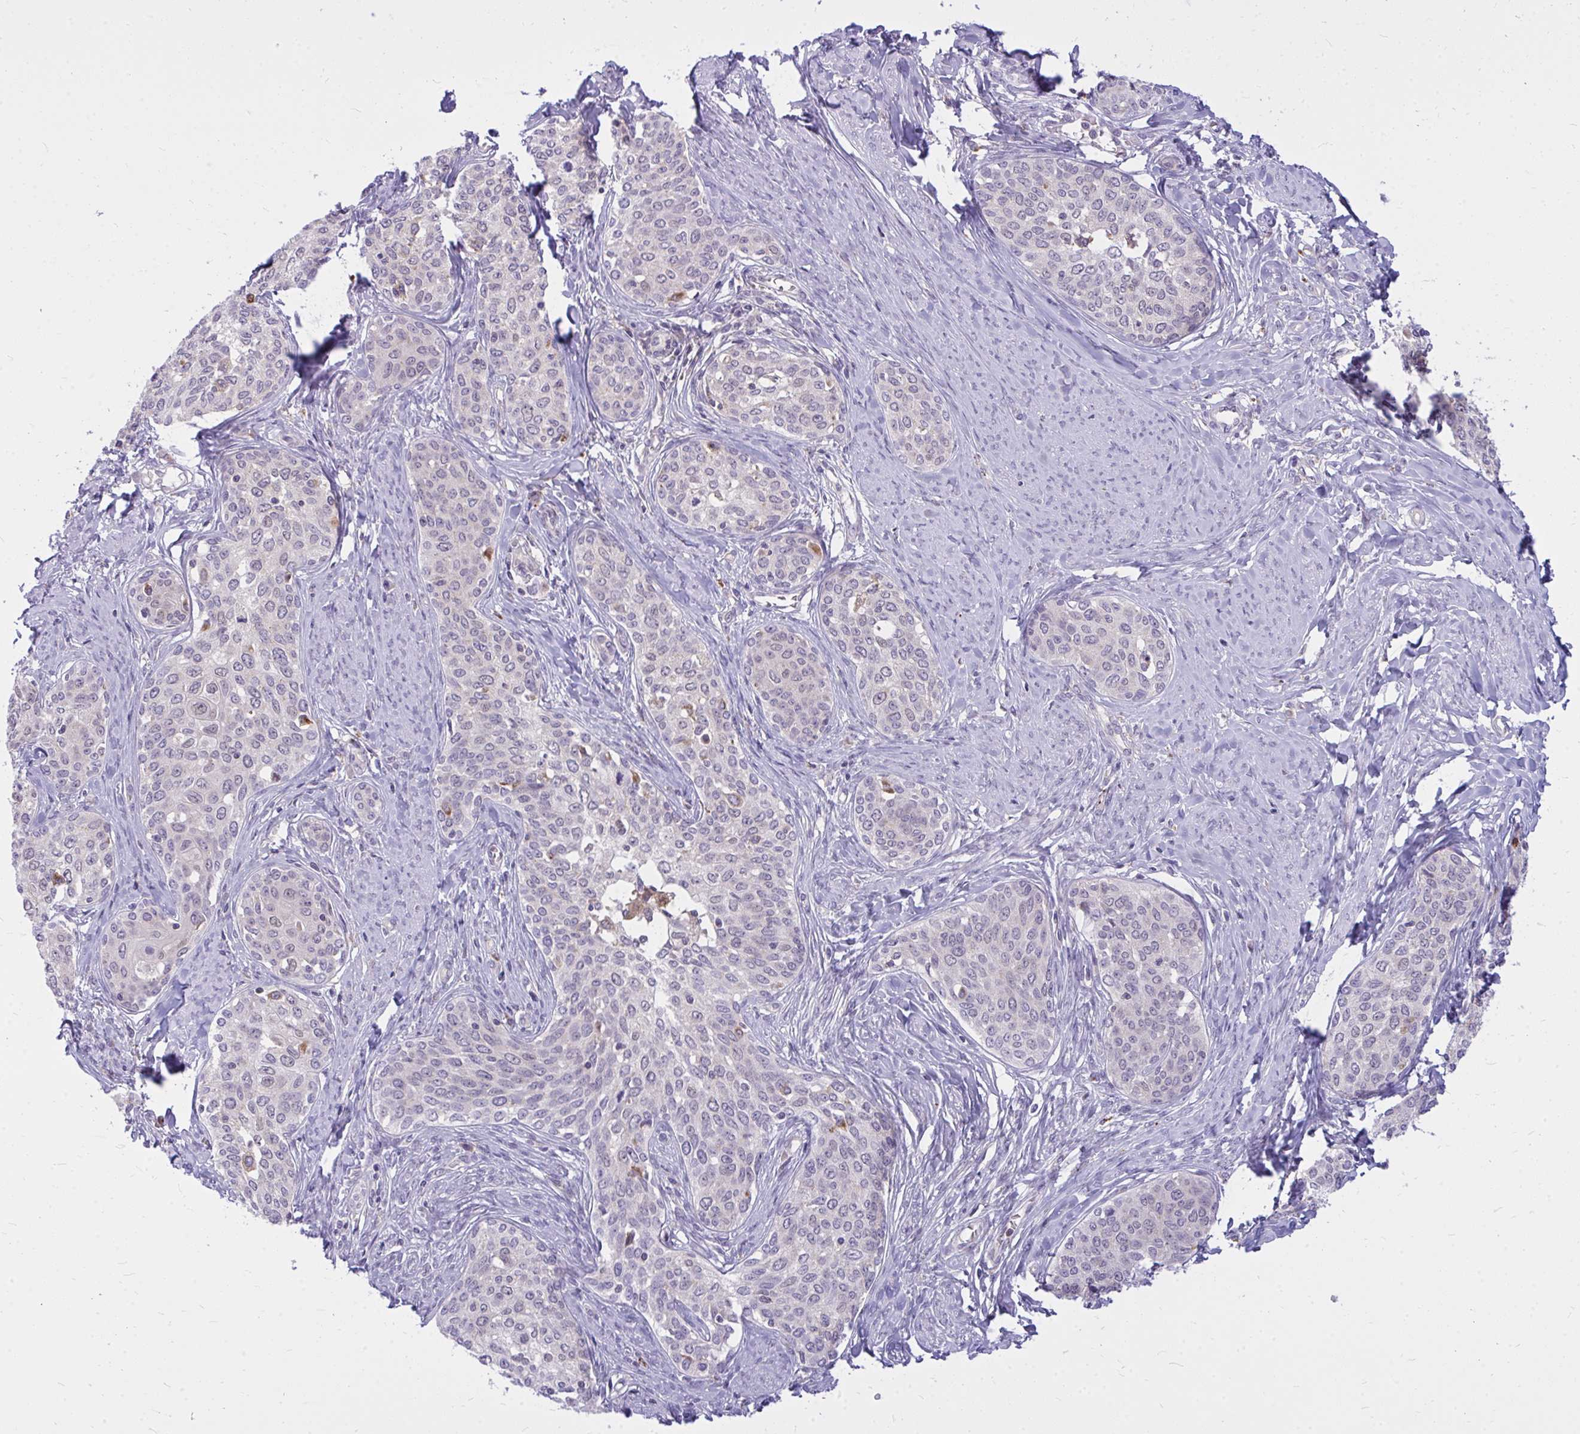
{"staining": {"intensity": "moderate", "quantity": "<25%", "location": "cytoplasmic/membranous"}, "tissue": "cervical cancer", "cell_type": "Tumor cells", "image_type": "cancer", "snomed": [{"axis": "morphology", "description": "Squamous cell carcinoma, NOS"}, {"axis": "morphology", "description": "Adenocarcinoma, NOS"}, {"axis": "topography", "description": "Cervix"}], "caption": "Protein staining exhibits moderate cytoplasmic/membranous staining in about <25% of tumor cells in cervical cancer.", "gene": "ZSCAN25", "patient": {"sex": "female", "age": 52}}